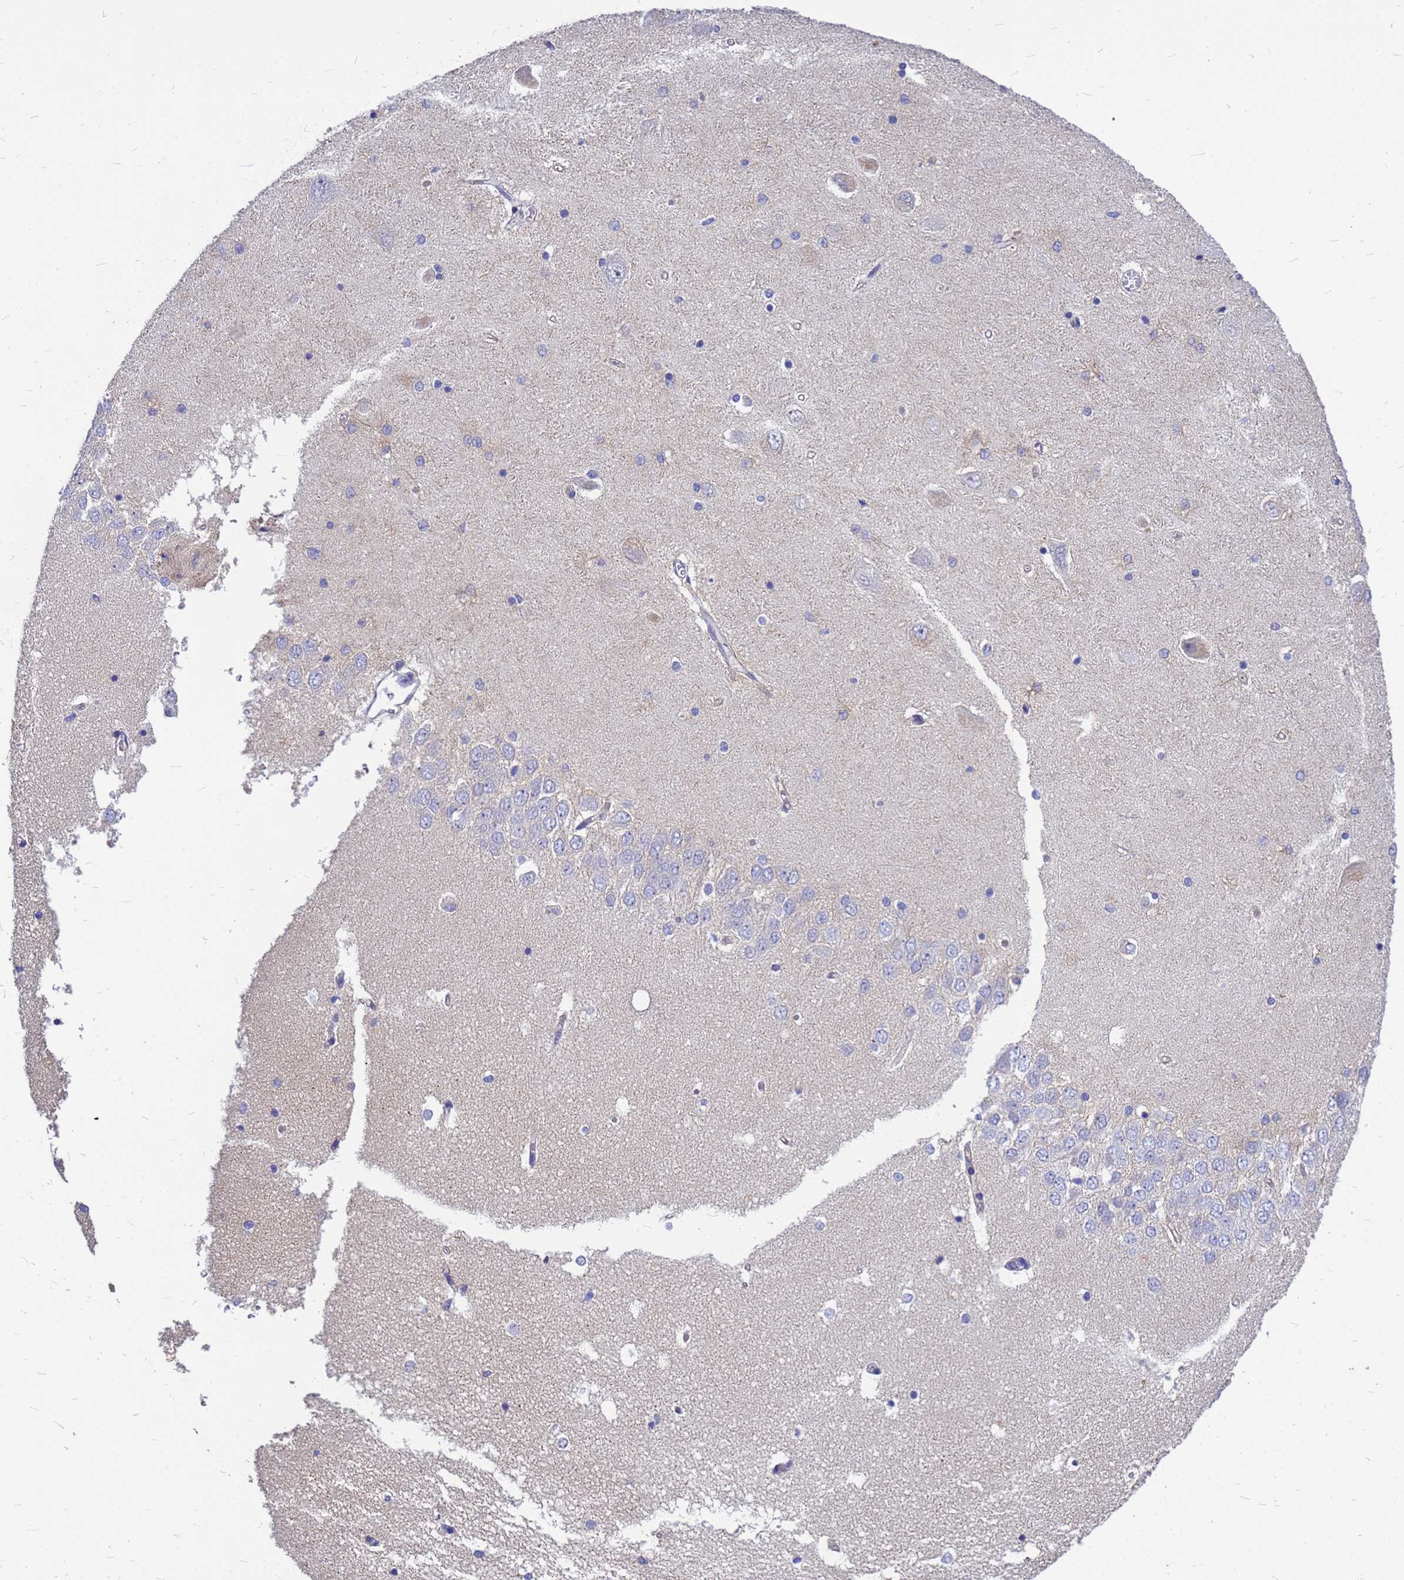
{"staining": {"intensity": "negative", "quantity": "none", "location": "none"}, "tissue": "hippocampus", "cell_type": "Glial cells", "image_type": "normal", "snomed": [{"axis": "morphology", "description": "Normal tissue, NOS"}, {"axis": "topography", "description": "Hippocampus"}], "caption": "Micrograph shows no significant protein positivity in glial cells of normal hippocampus. (DAB (3,3'-diaminobenzidine) immunohistochemistry visualized using brightfield microscopy, high magnification).", "gene": "FBXW5", "patient": {"sex": "male", "age": 45}}